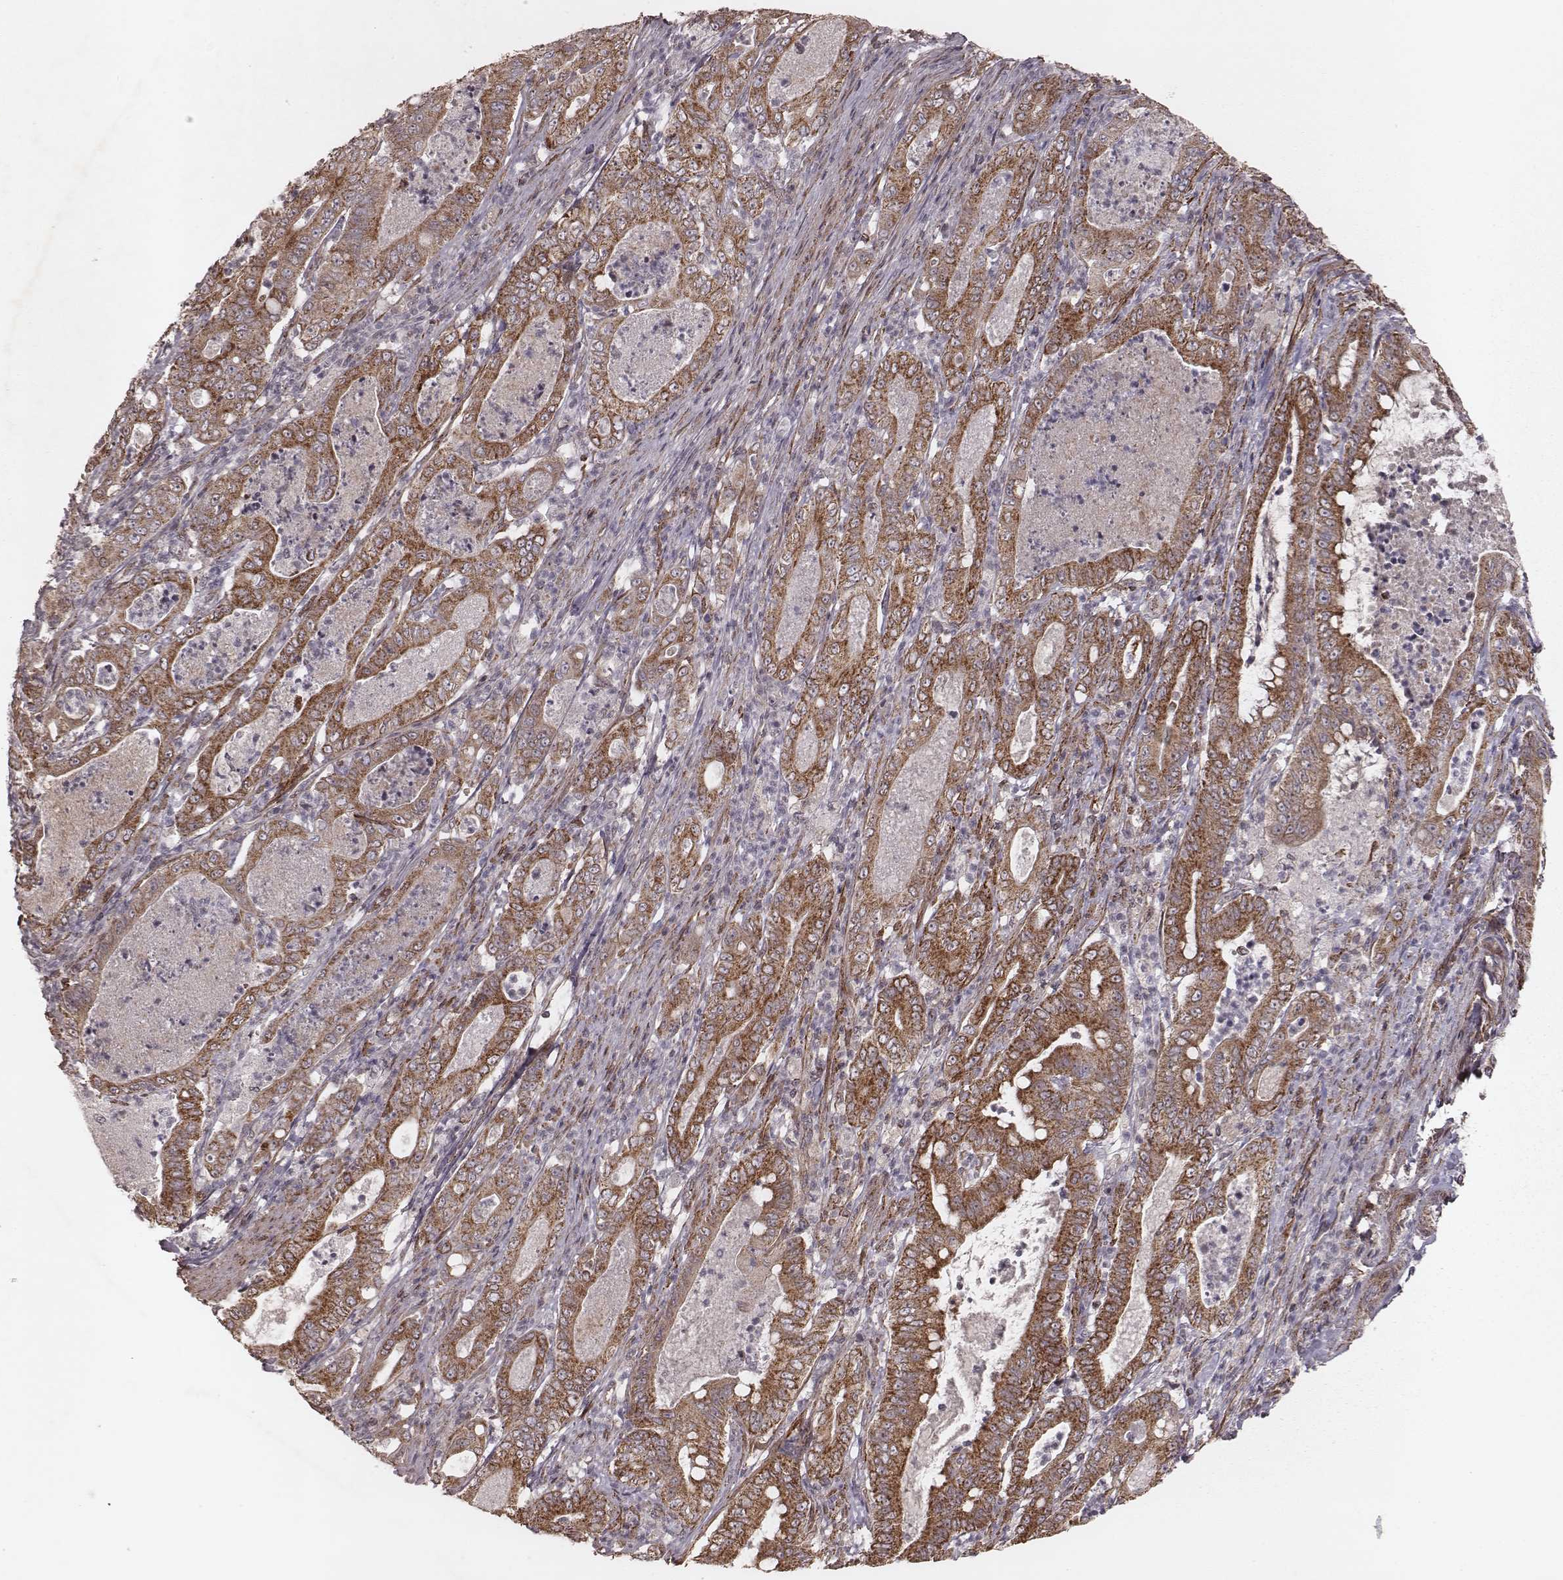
{"staining": {"intensity": "moderate", "quantity": ">75%", "location": "cytoplasmic/membranous"}, "tissue": "pancreatic cancer", "cell_type": "Tumor cells", "image_type": "cancer", "snomed": [{"axis": "morphology", "description": "Adenocarcinoma, NOS"}, {"axis": "topography", "description": "Pancreas"}], "caption": "Human pancreatic cancer (adenocarcinoma) stained for a protein (brown) reveals moderate cytoplasmic/membranous positive positivity in approximately >75% of tumor cells.", "gene": "NDUFA7", "patient": {"sex": "male", "age": 71}}